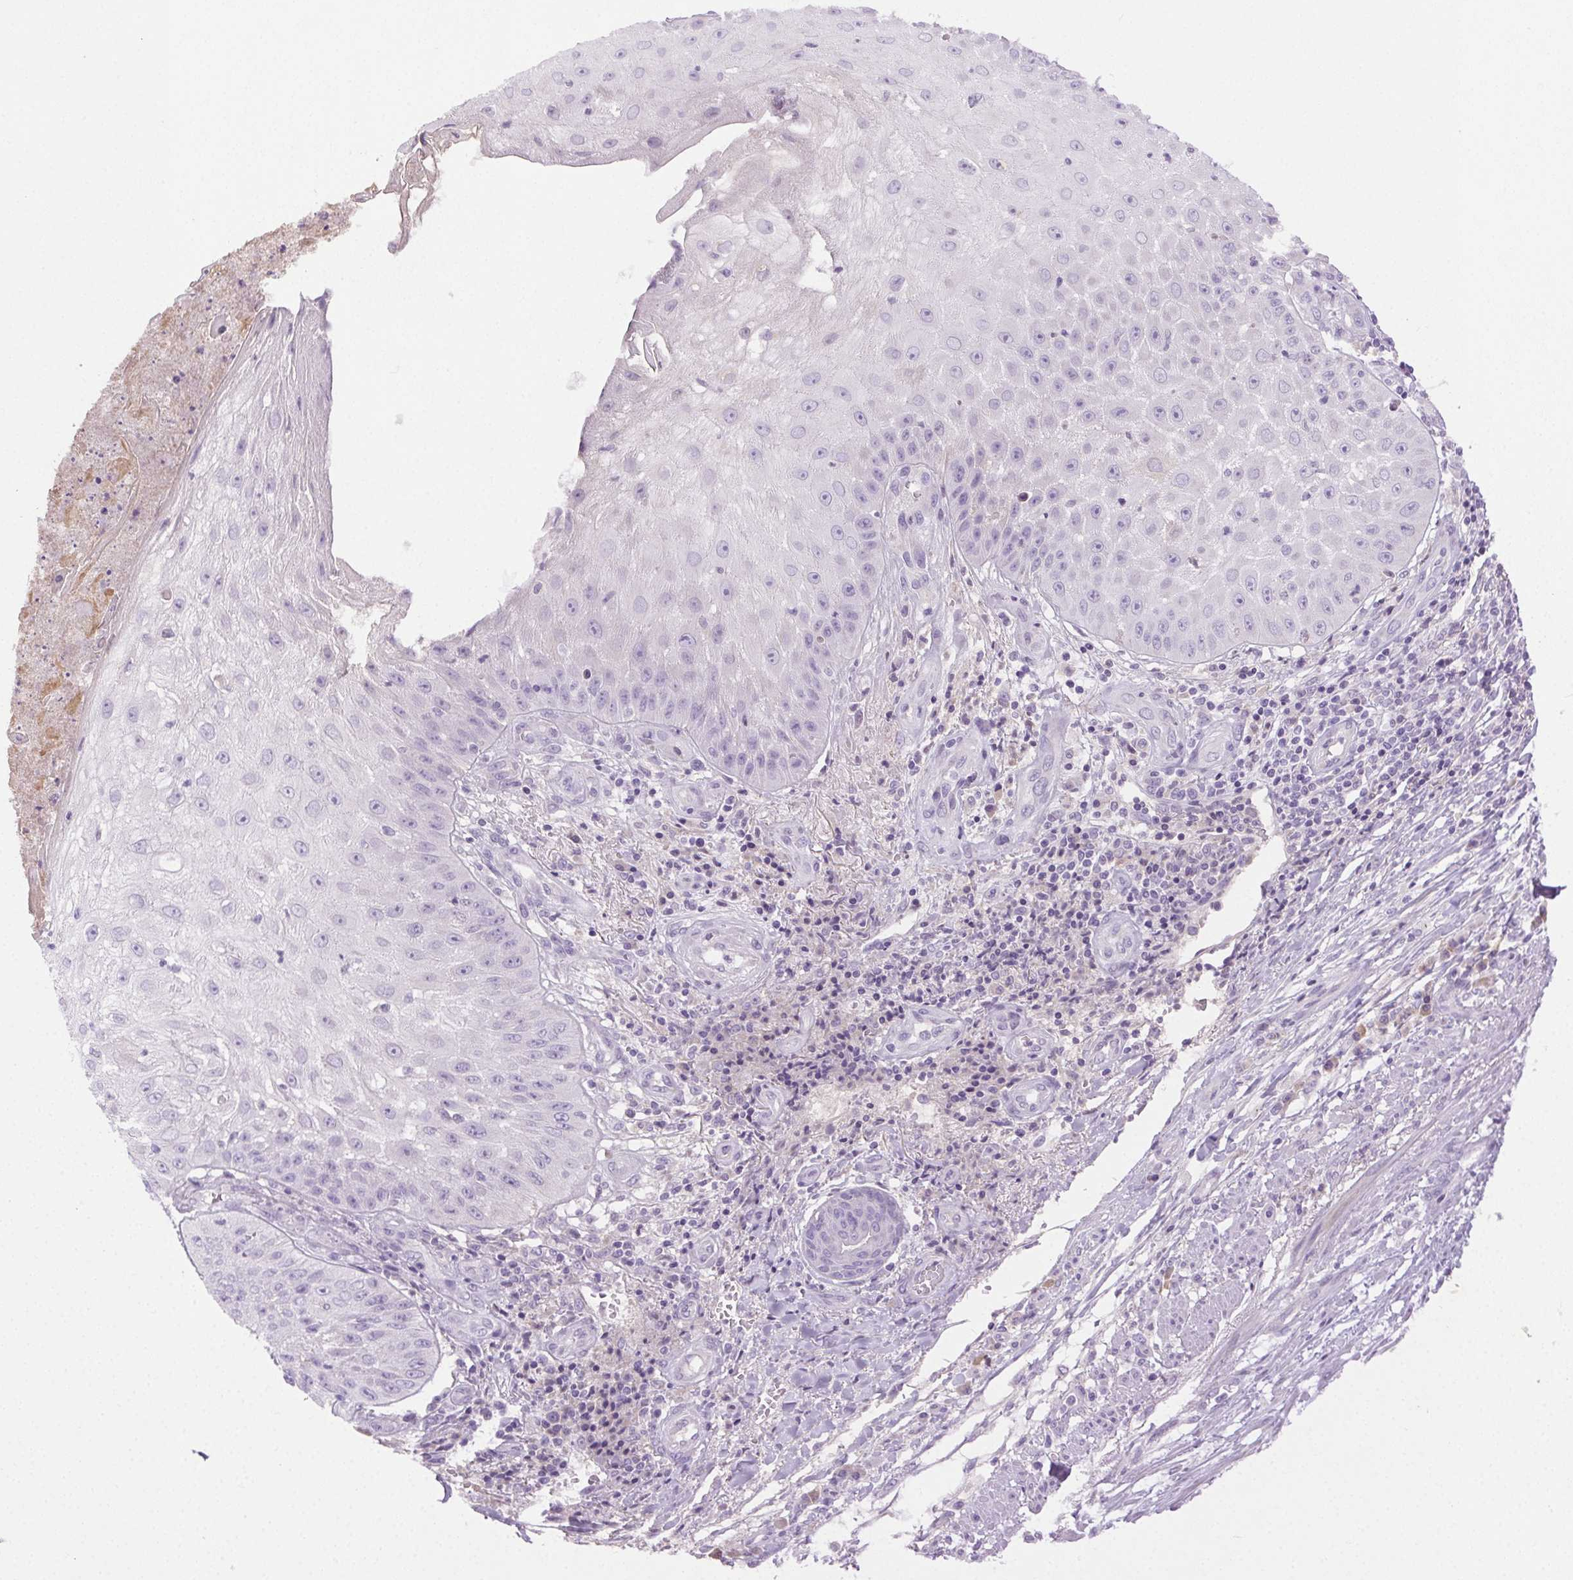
{"staining": {"intensity": "negative", "quantity": "none", "location": "none"}, "tissue": "skin cancer", "cell_type": "Tumor cells", "image_type": "cancer", "snomed": [{"axis": "morphology", "description": "Squamous cell carcinoma, NOS"}, {"axis": "topography", "description": "Skin"}], "caption": "The histopathology image reveals no significant positivity in tumor cells of skin squamous cell carcinoma. (Stains: DAB (3,3'-diaminobenzidine) immunohistochemistry (IHC) with hematoxylin counter stain, Microscopy: brightfield microscopy at high magnification).", "gene": "BPIFB2", "patient": {"sex": "male", "age": 70}}